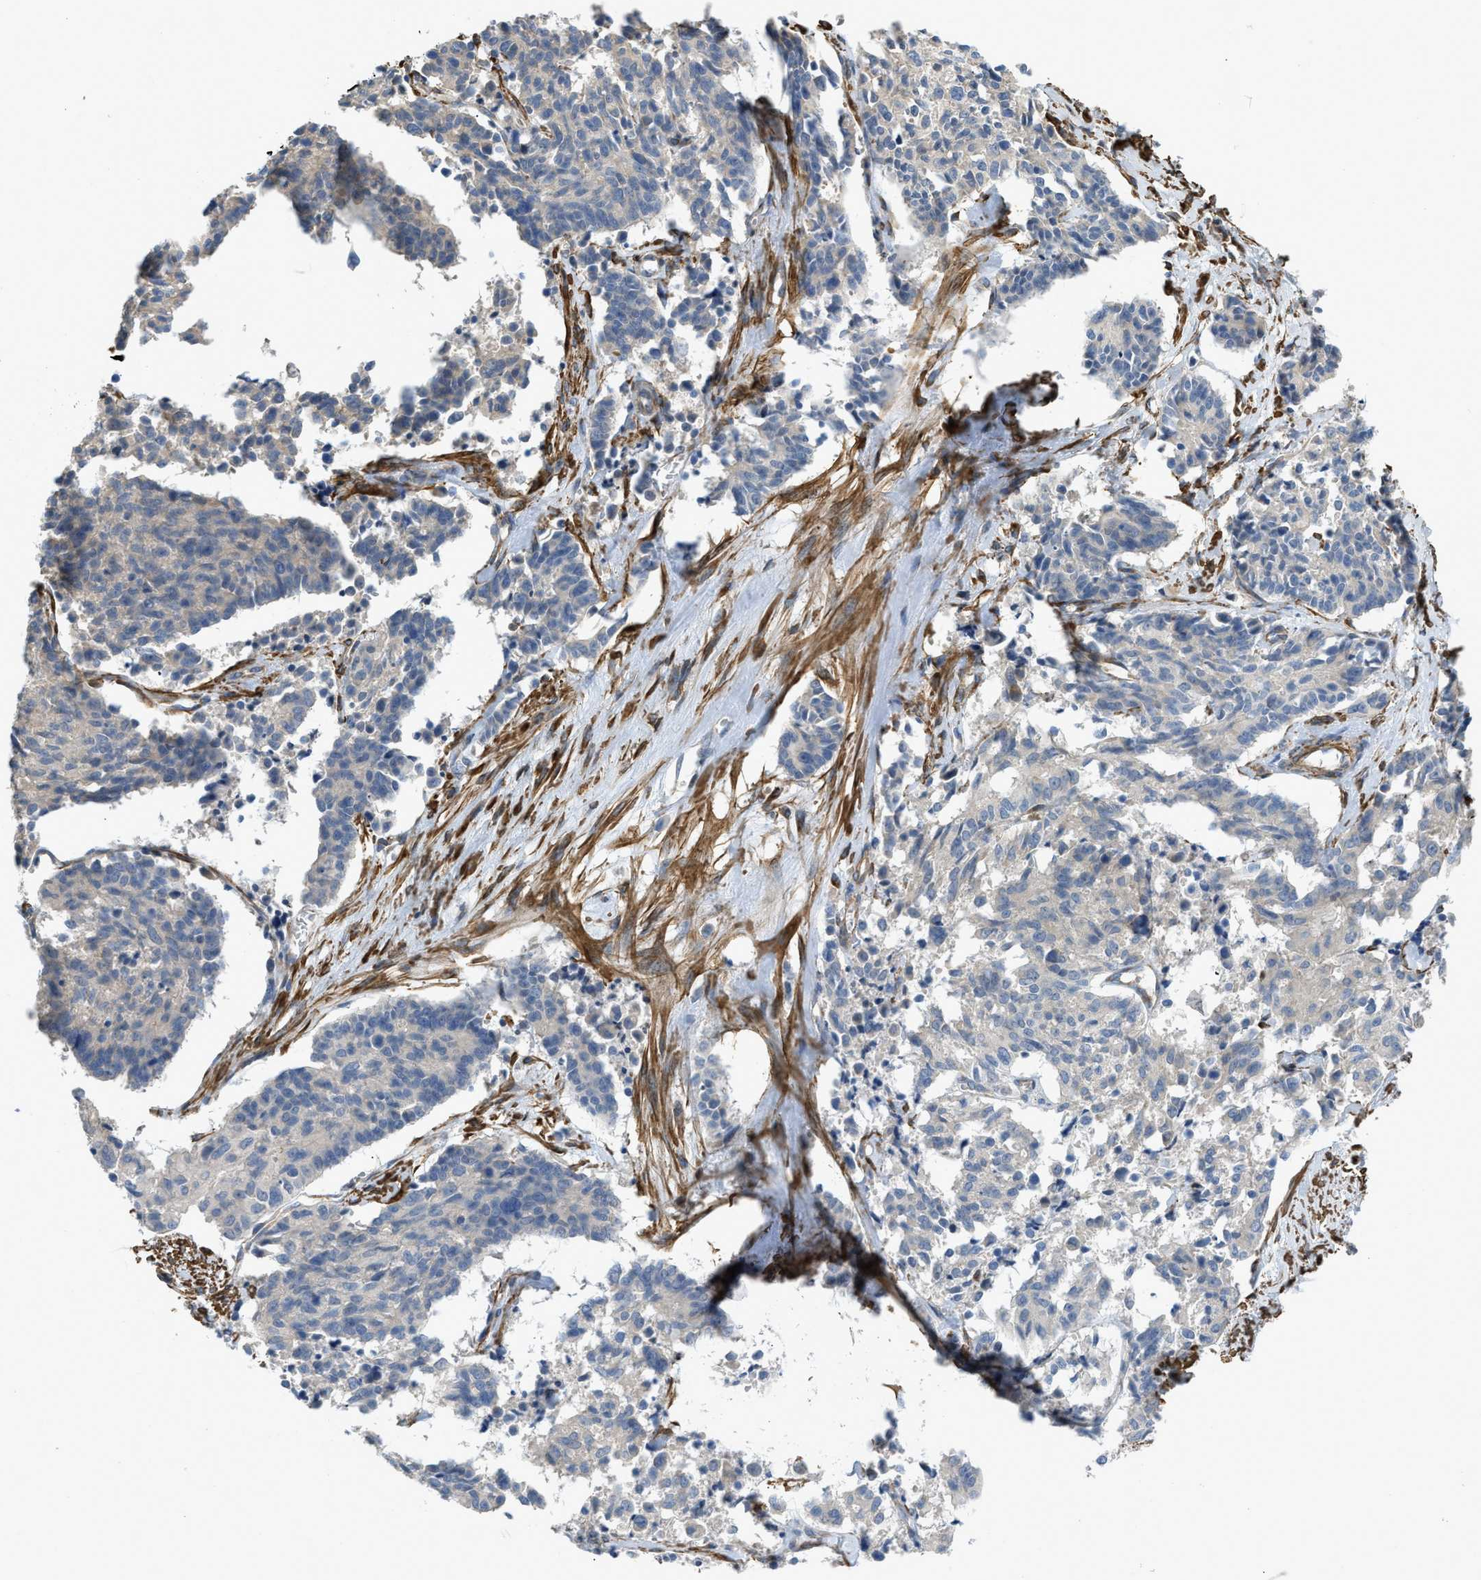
{"staining": {"intensity": "weak", "quantity": "<25%", "location": "cytoplasmic/membranous"}, "tissue": "cervical cancer", "cell_type": "Tumor cells", "image_type": "cancer", "snomed": [{"axis": "morphology", "description": "Squamous cell carcinoma, NOS"}, {"axis": "topography", "description": "Cervix"}], "caption": "Immunohistochemistry (IHC) image of cervical cancer stained for a protein (brown), which shows no expression in tumor cells.", "gene": "BMPR1A", "patient": {"sex": "female", "age": 35}}